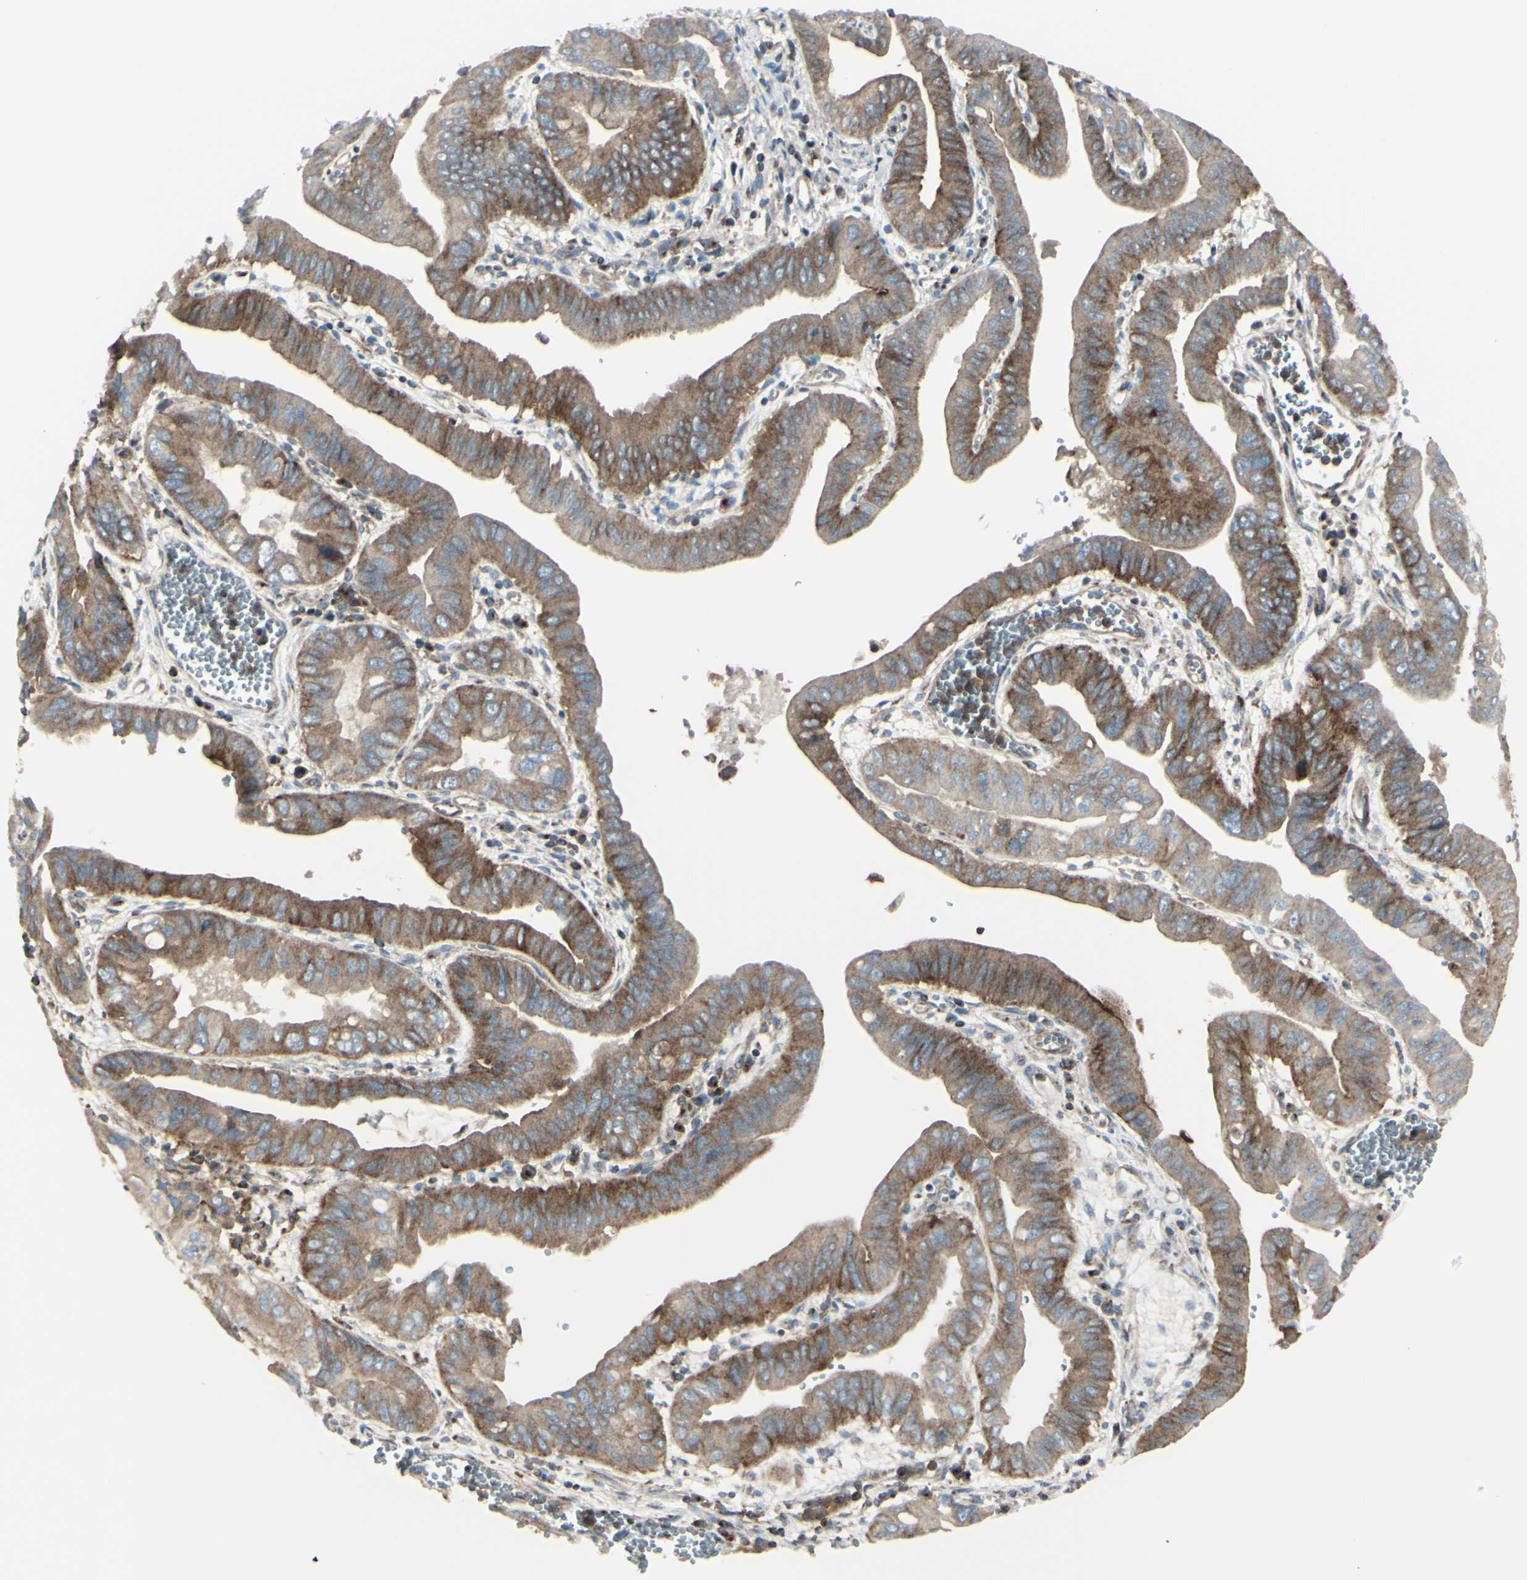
{"staining": {"intensity": "moderate", "quantity": ">75%", "location": "cytoplasmic/membranous"}, "tissue": "pancreatic cancer", "cell_type": "Tumor cells", "image_type": "cancer", "snomed": [{"axis": "morphology", "description": "Normal tissue, NOS"}, {"axis": "topography", "description": "Lymph node"}], "caption": "A photomicrograph showing moderate cytoplasmic/membranous positivity in about >75% of tumor cells in pancreatic cancer, as visualized by brown immunohistochemical staining.", "gene": "NAPA", "patient": {"sex": "male", "age": 50}}